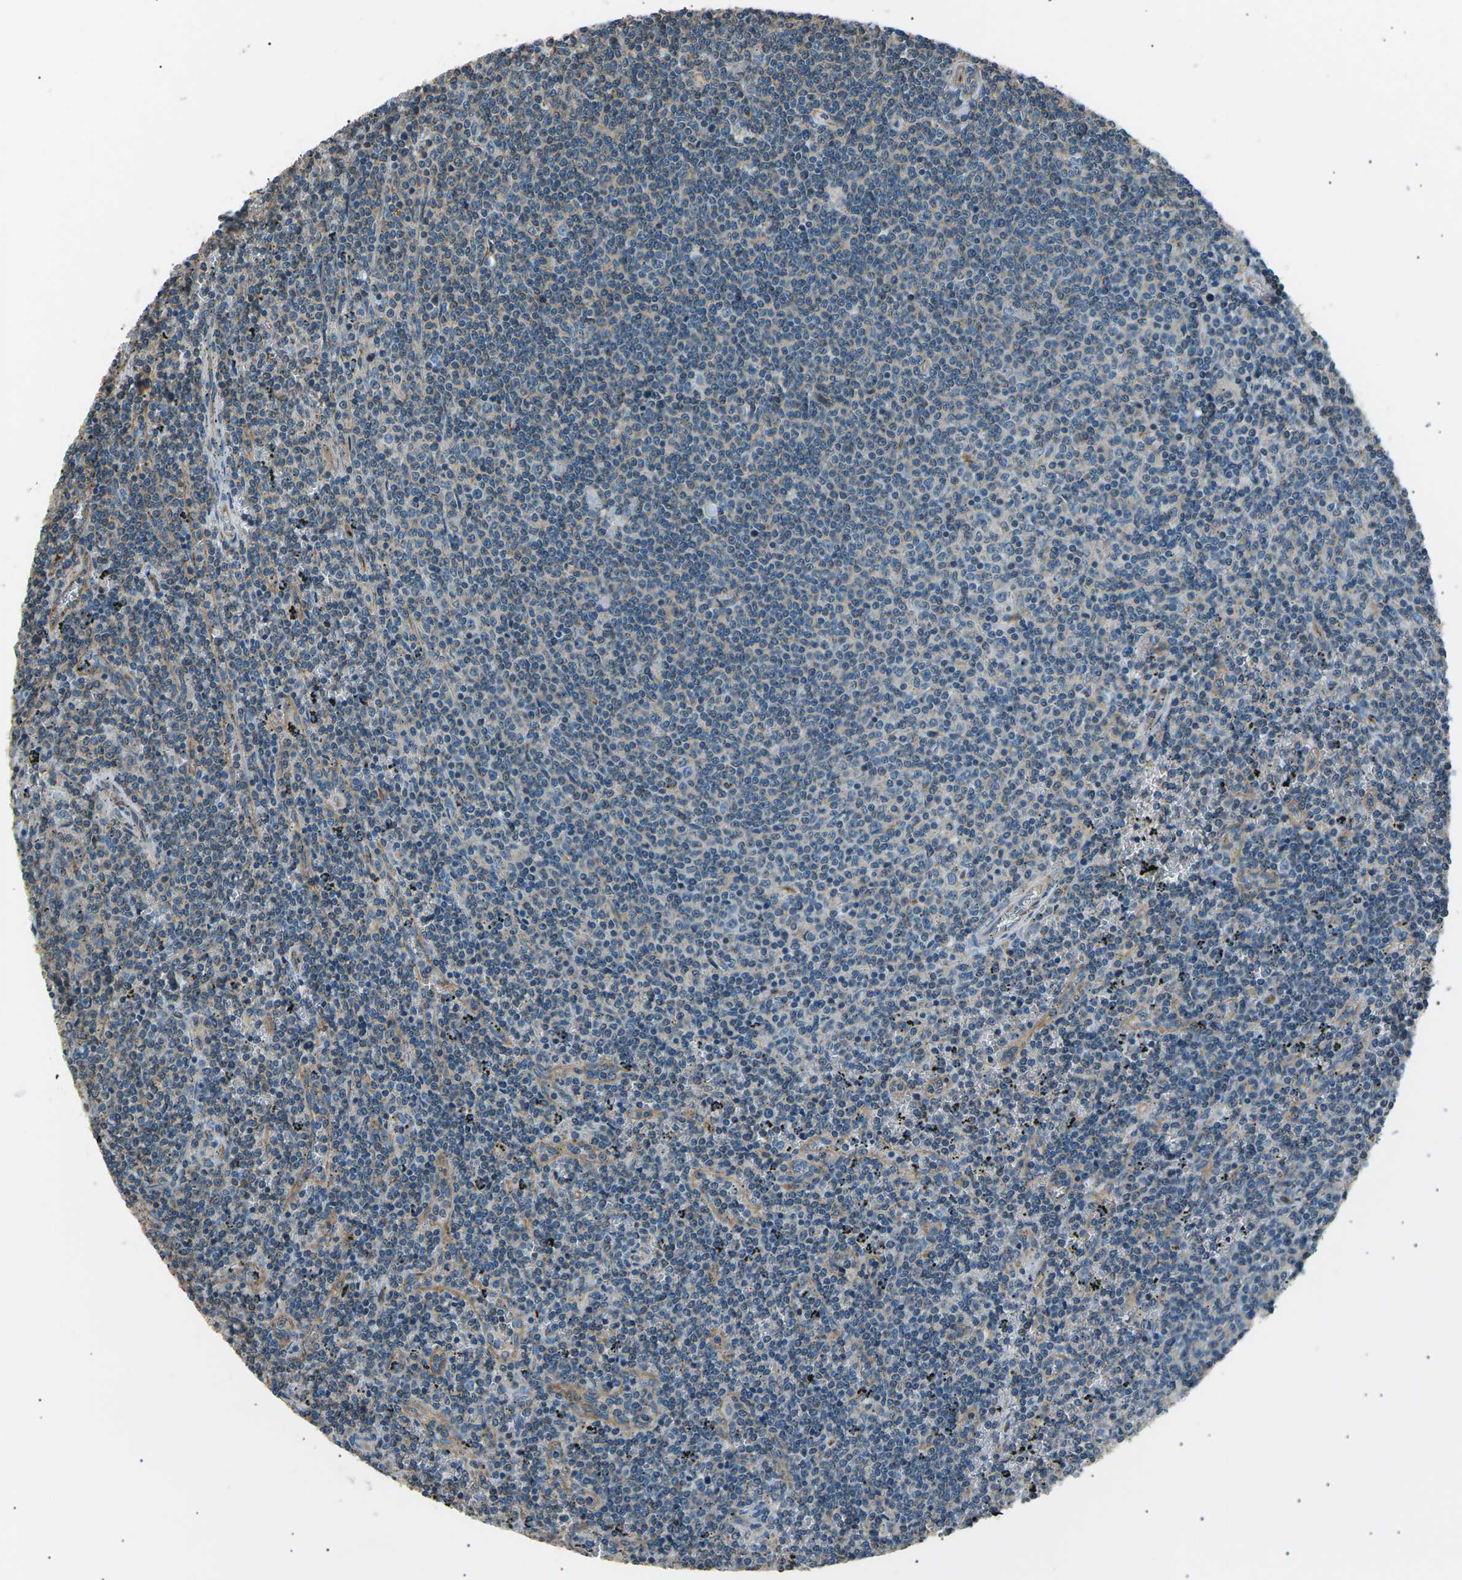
{"staining": {"intensity": "negative", "quantity": "none", "location": "none"}, "tissue": "lymphoma", "cell_type": "Tumor cells", "image_type": "cancer", "snomed": [{"axis": "morphology", "description": "Malignant lymphoma, non-Hodgkin's type, Low grade"}, {"axis": "topography", "description": "Spleen"}], "caption": "This is a micrograph of immunohistochemistry staining of low-grade malignant lymphoma, non-Hodgkin's type, which shows no positivity in tumor cells.", "gene": "SLK", "patient": {"sex": "female", "age": 50}}